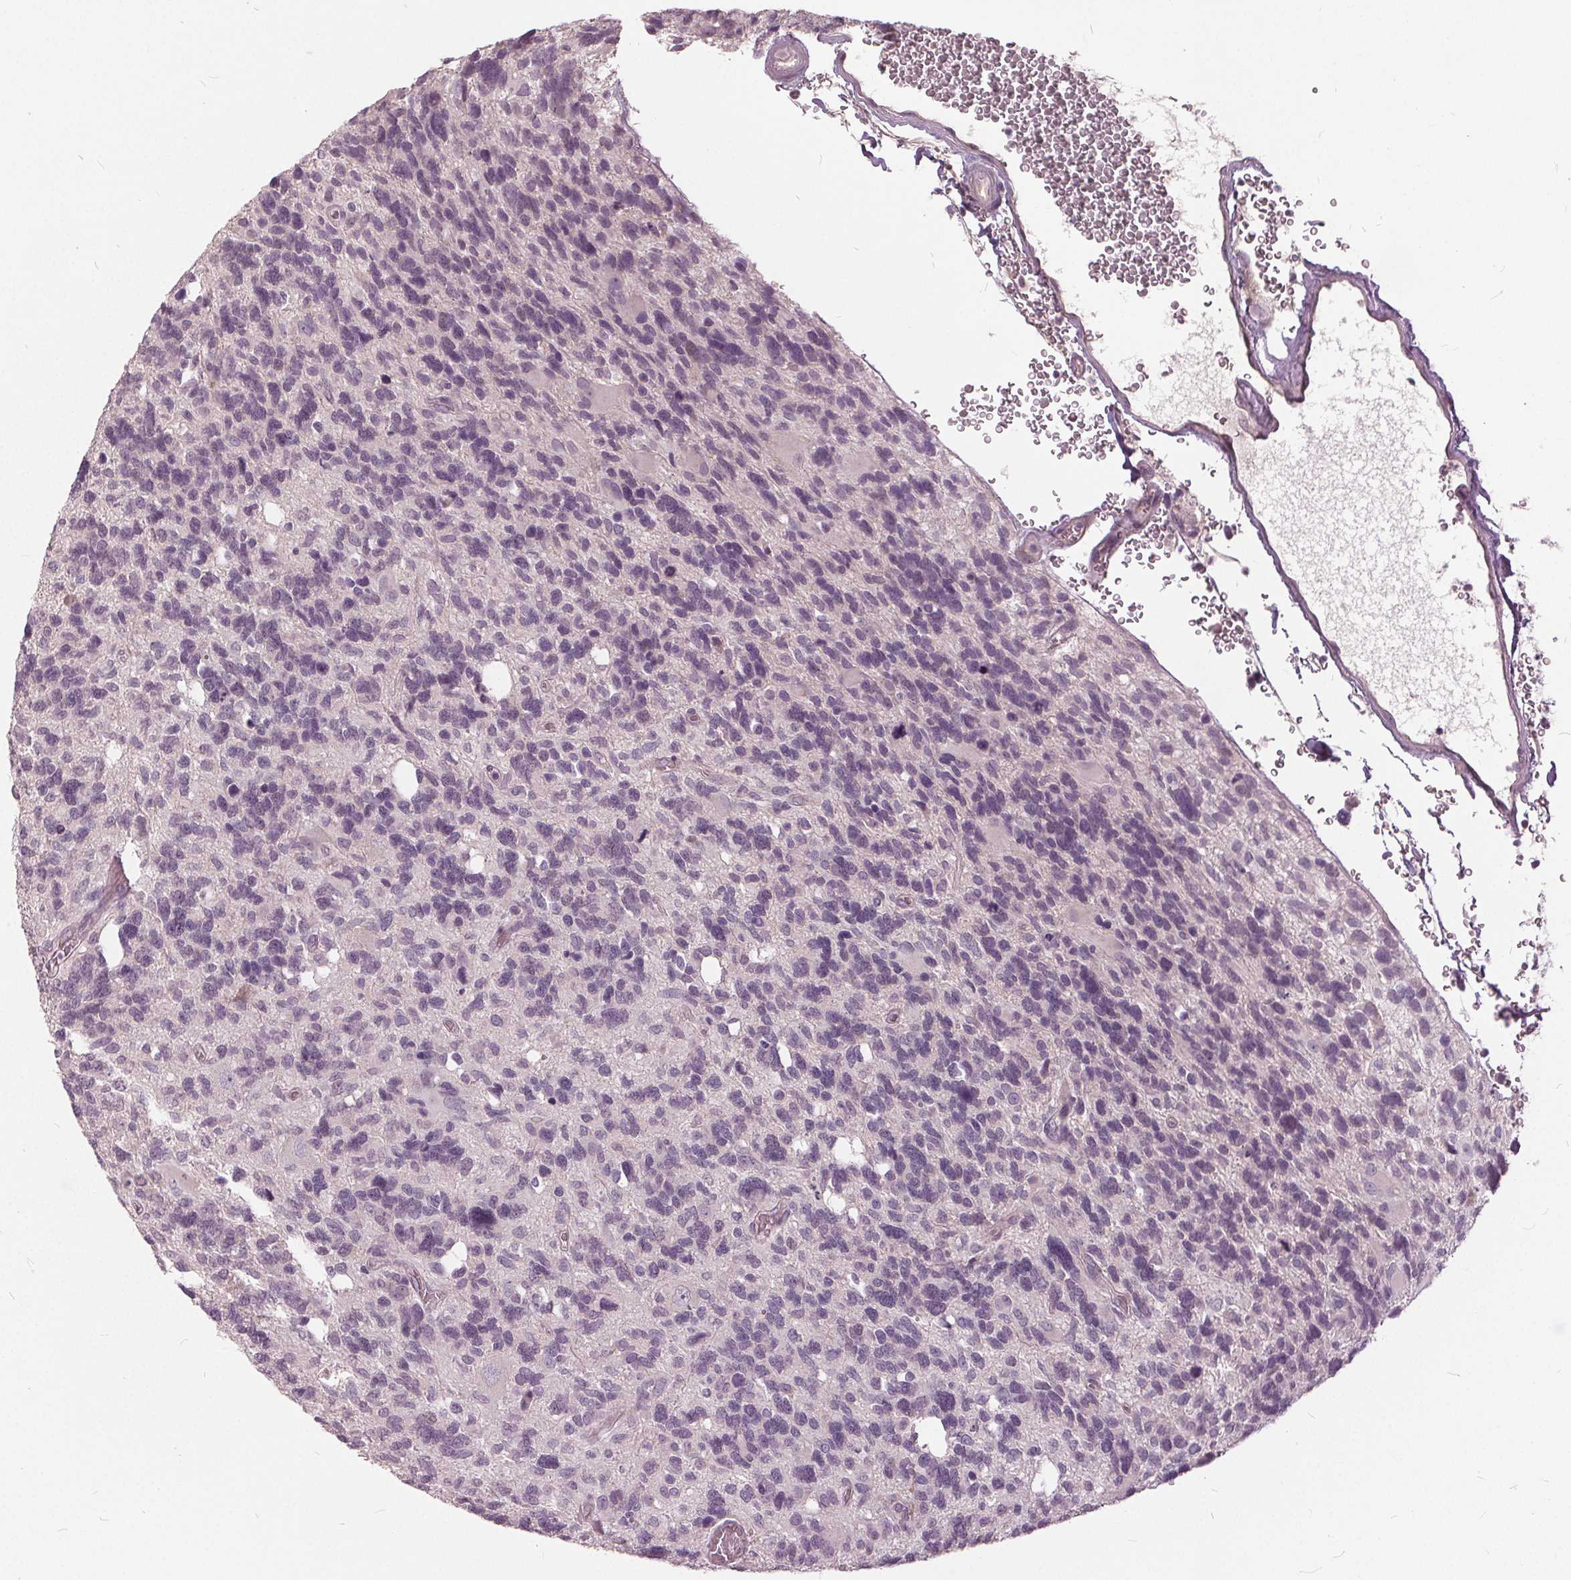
{"staining": {"intensity": "negative", "quantity": "none", "location": "none"}, "tissue": "glioma", "cell_type": "Tumor cells", "image_type": "cancer", "snomed": [{"axis": "morphology", "description": "Glioma, malignant, High grade"}, {"axis": "topography", "description": "Brain"}], "caption": "This is an immunohistochemistry image of human glioma. There is no positivity in tumor cells.", "gene": "KLK13", "patient": {"sex": "male", "age": 49}}